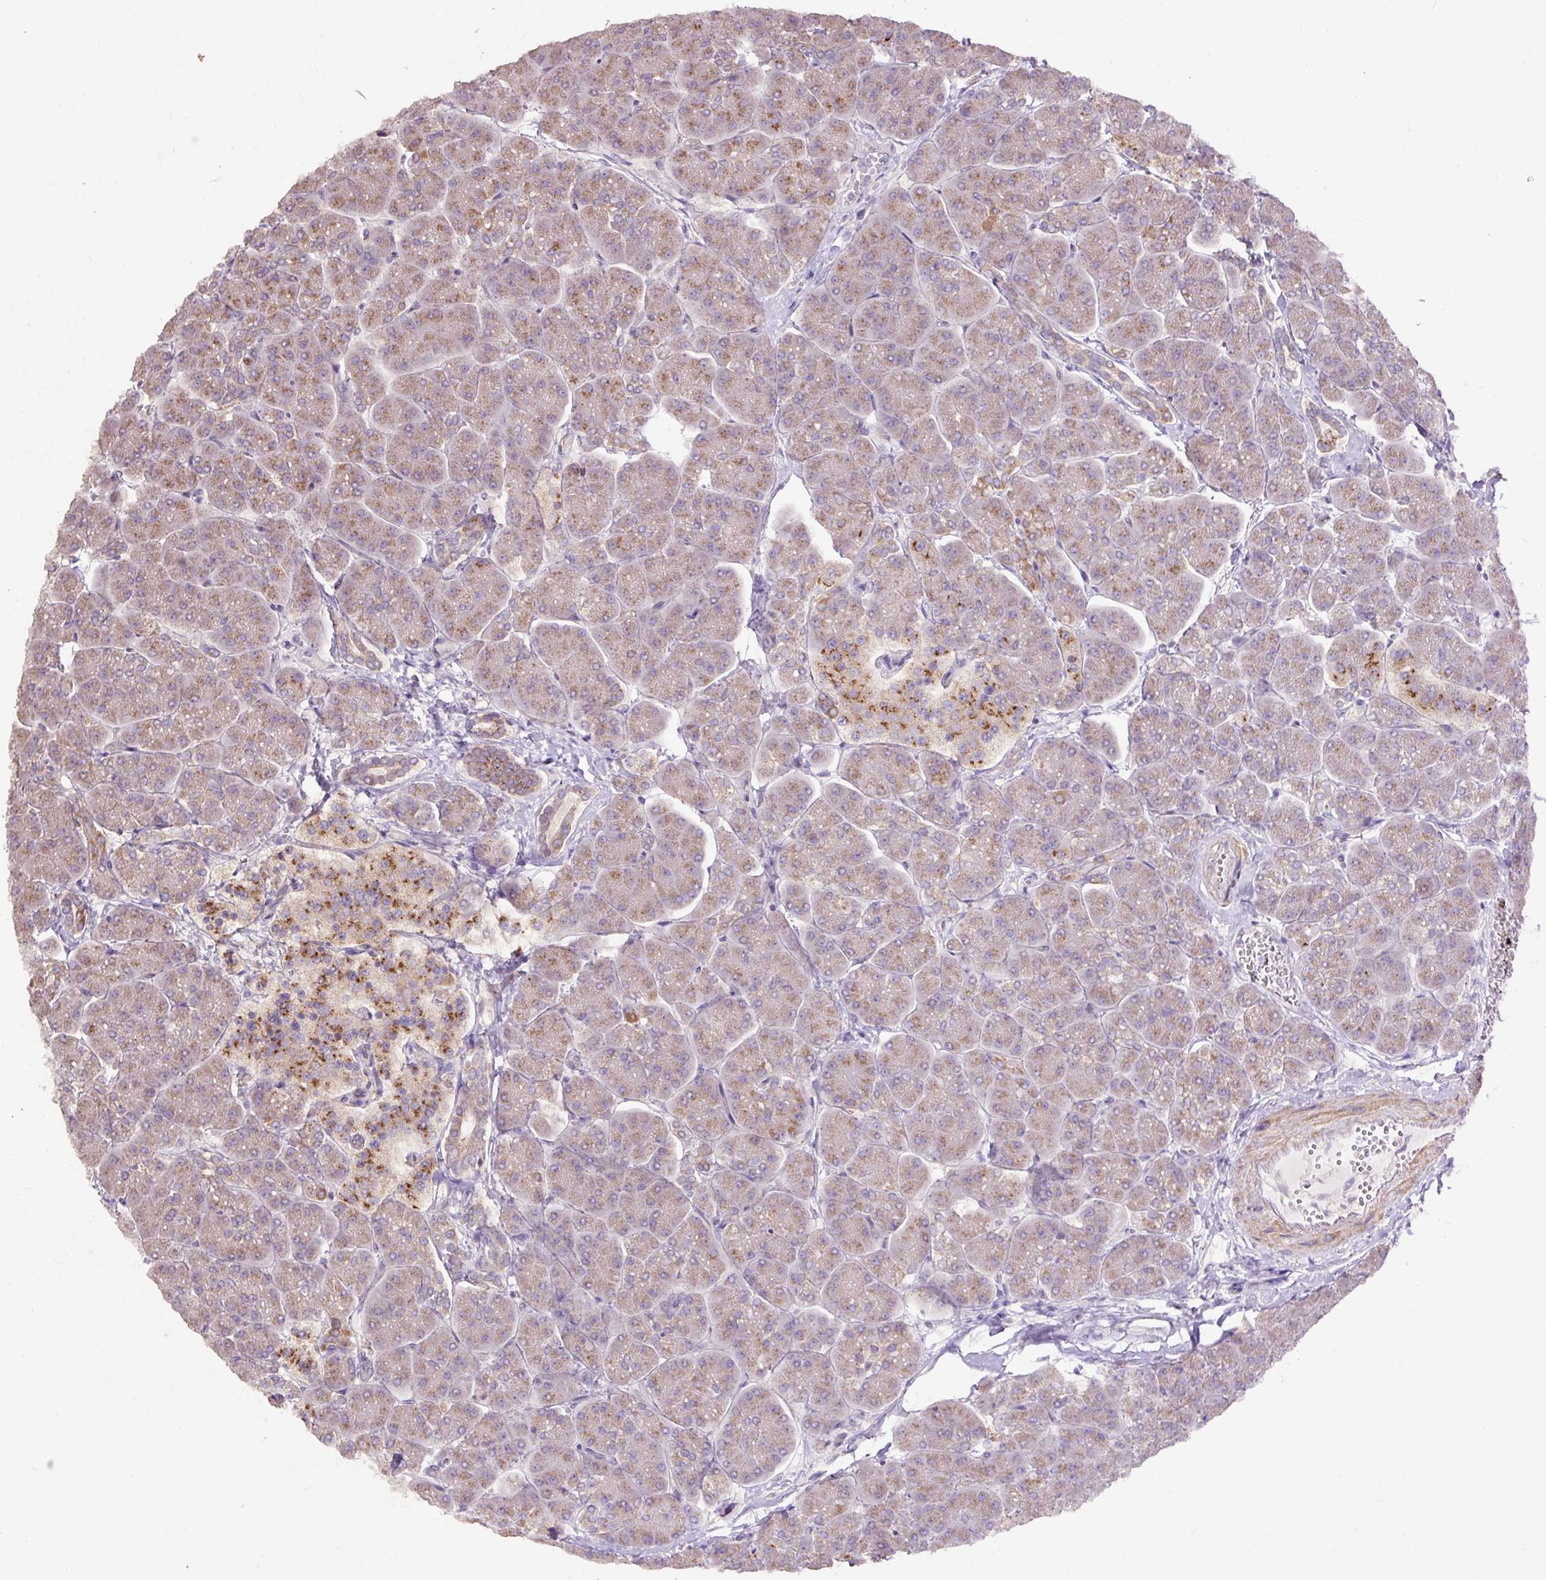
{"staining": {"intensity": "moderate", "quantity": "<25%", "location": "cytoplasmic/membranous"}, "tissue": "pancreas", "cell_type": "Exocrine glandular cells", "image_type": "normal", "snomed": [{"axis": "morphology", "description": "Normal tissue, NOS"}, {"axis": "topography", "description": "Pancreas"}, {"axis": "topography", "description": "Peripheral nerve tissue"}], "caption": "IHC of normal human pancreas displays low levels of moderate cytoplasmic/membranous staining in about <25% of exocrine glandular cells.", "gene": "ABR", "patient": {"sex": "male", "age": 54}}